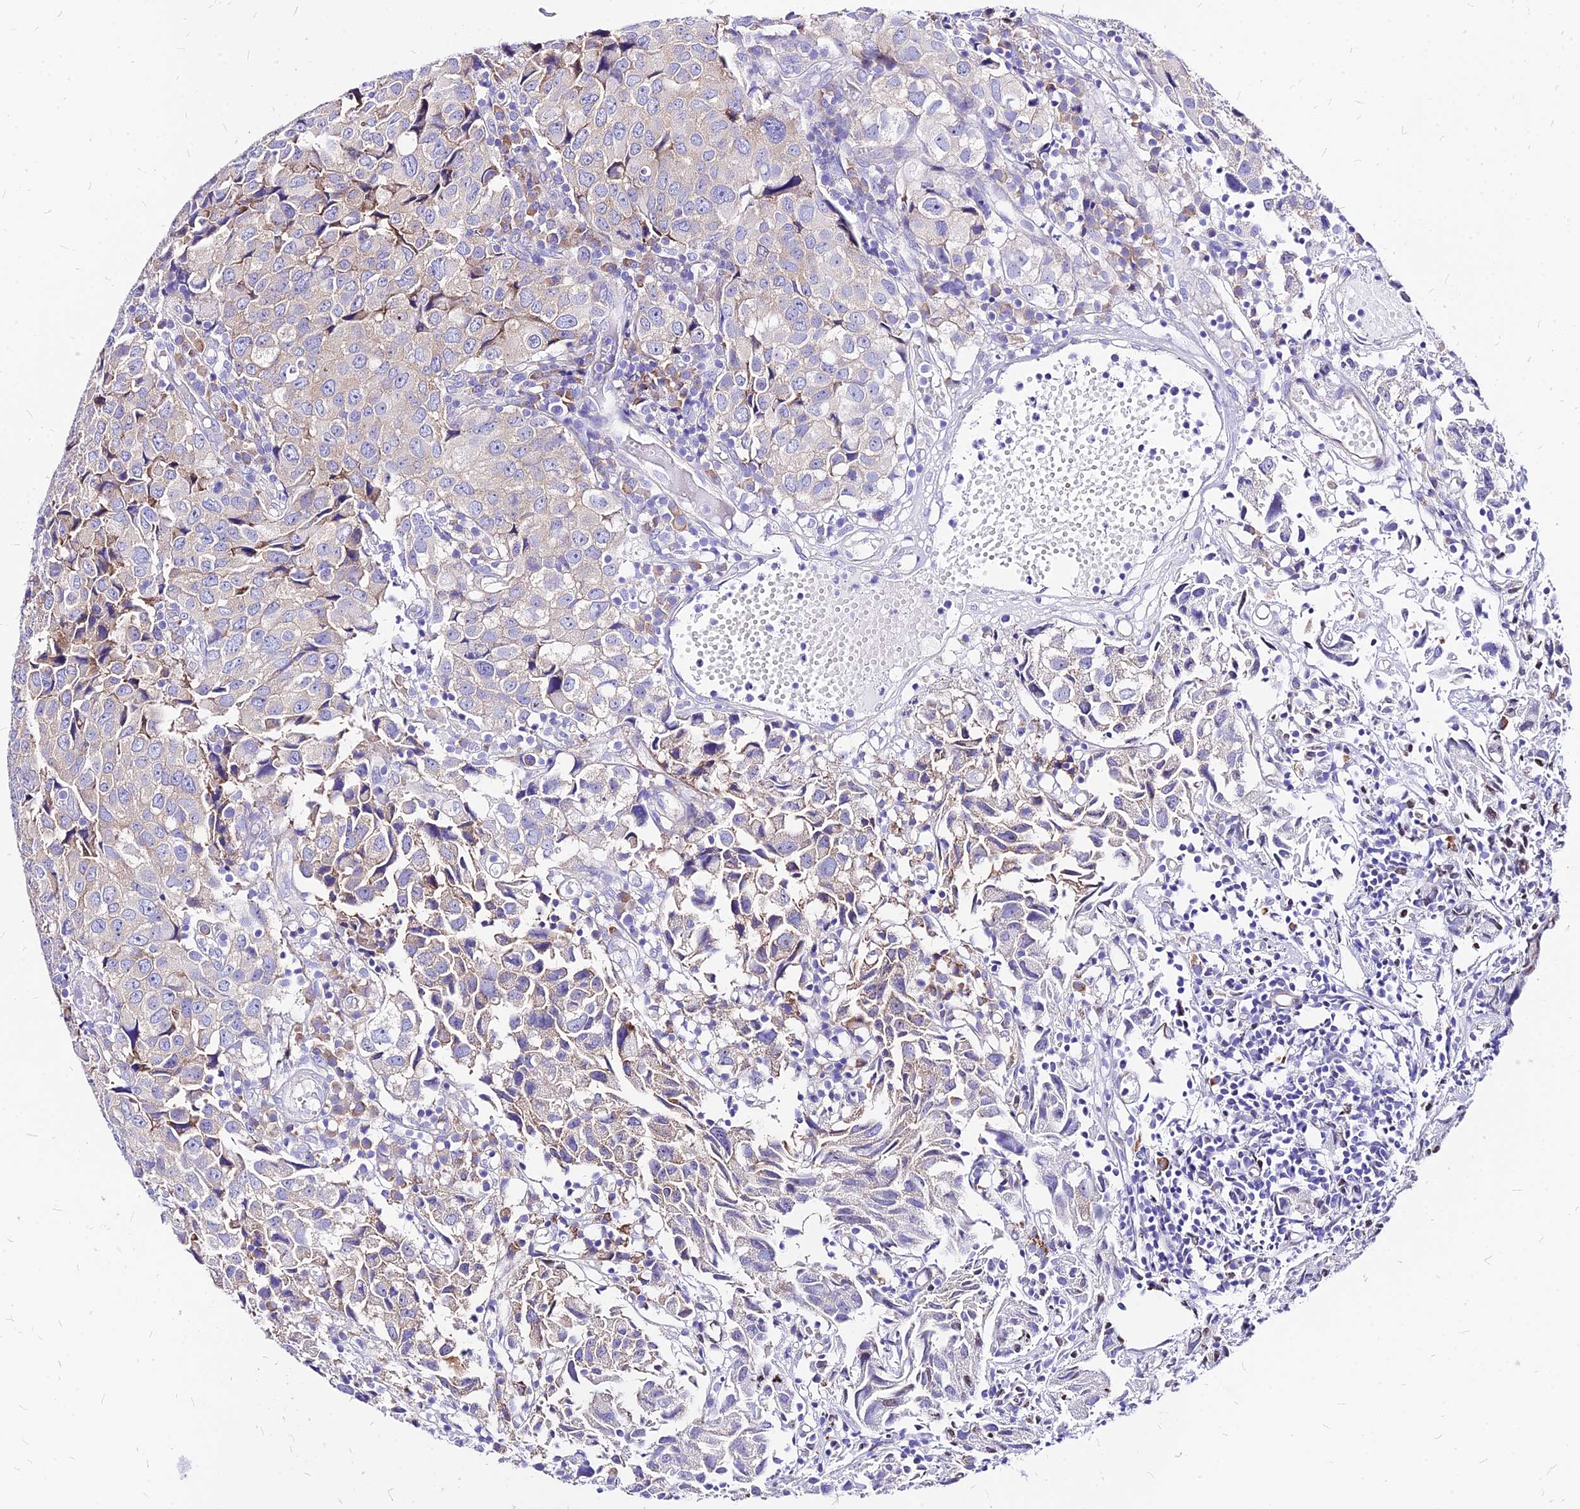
{"staining": {"intensity": "weak", "quantity": "<25%", "location": "cytoplasmic/membranous"}, "tissue": "urothelial cancer", "cell_type": "Tumor cells", "image_type": "cancer", "snomed": [{"axis": "morphology", "description": "Urothelial carcinoma, High grade"}, {"axis": "topography", "description": "Urinary bladder"}], "caption": "This is an immunohistochemistry image of urothelial carcinoma (high-grade). There is no expression in tumor cells.", "gene": "RPL19", "patient": {"sex": "female", "age": 75}}